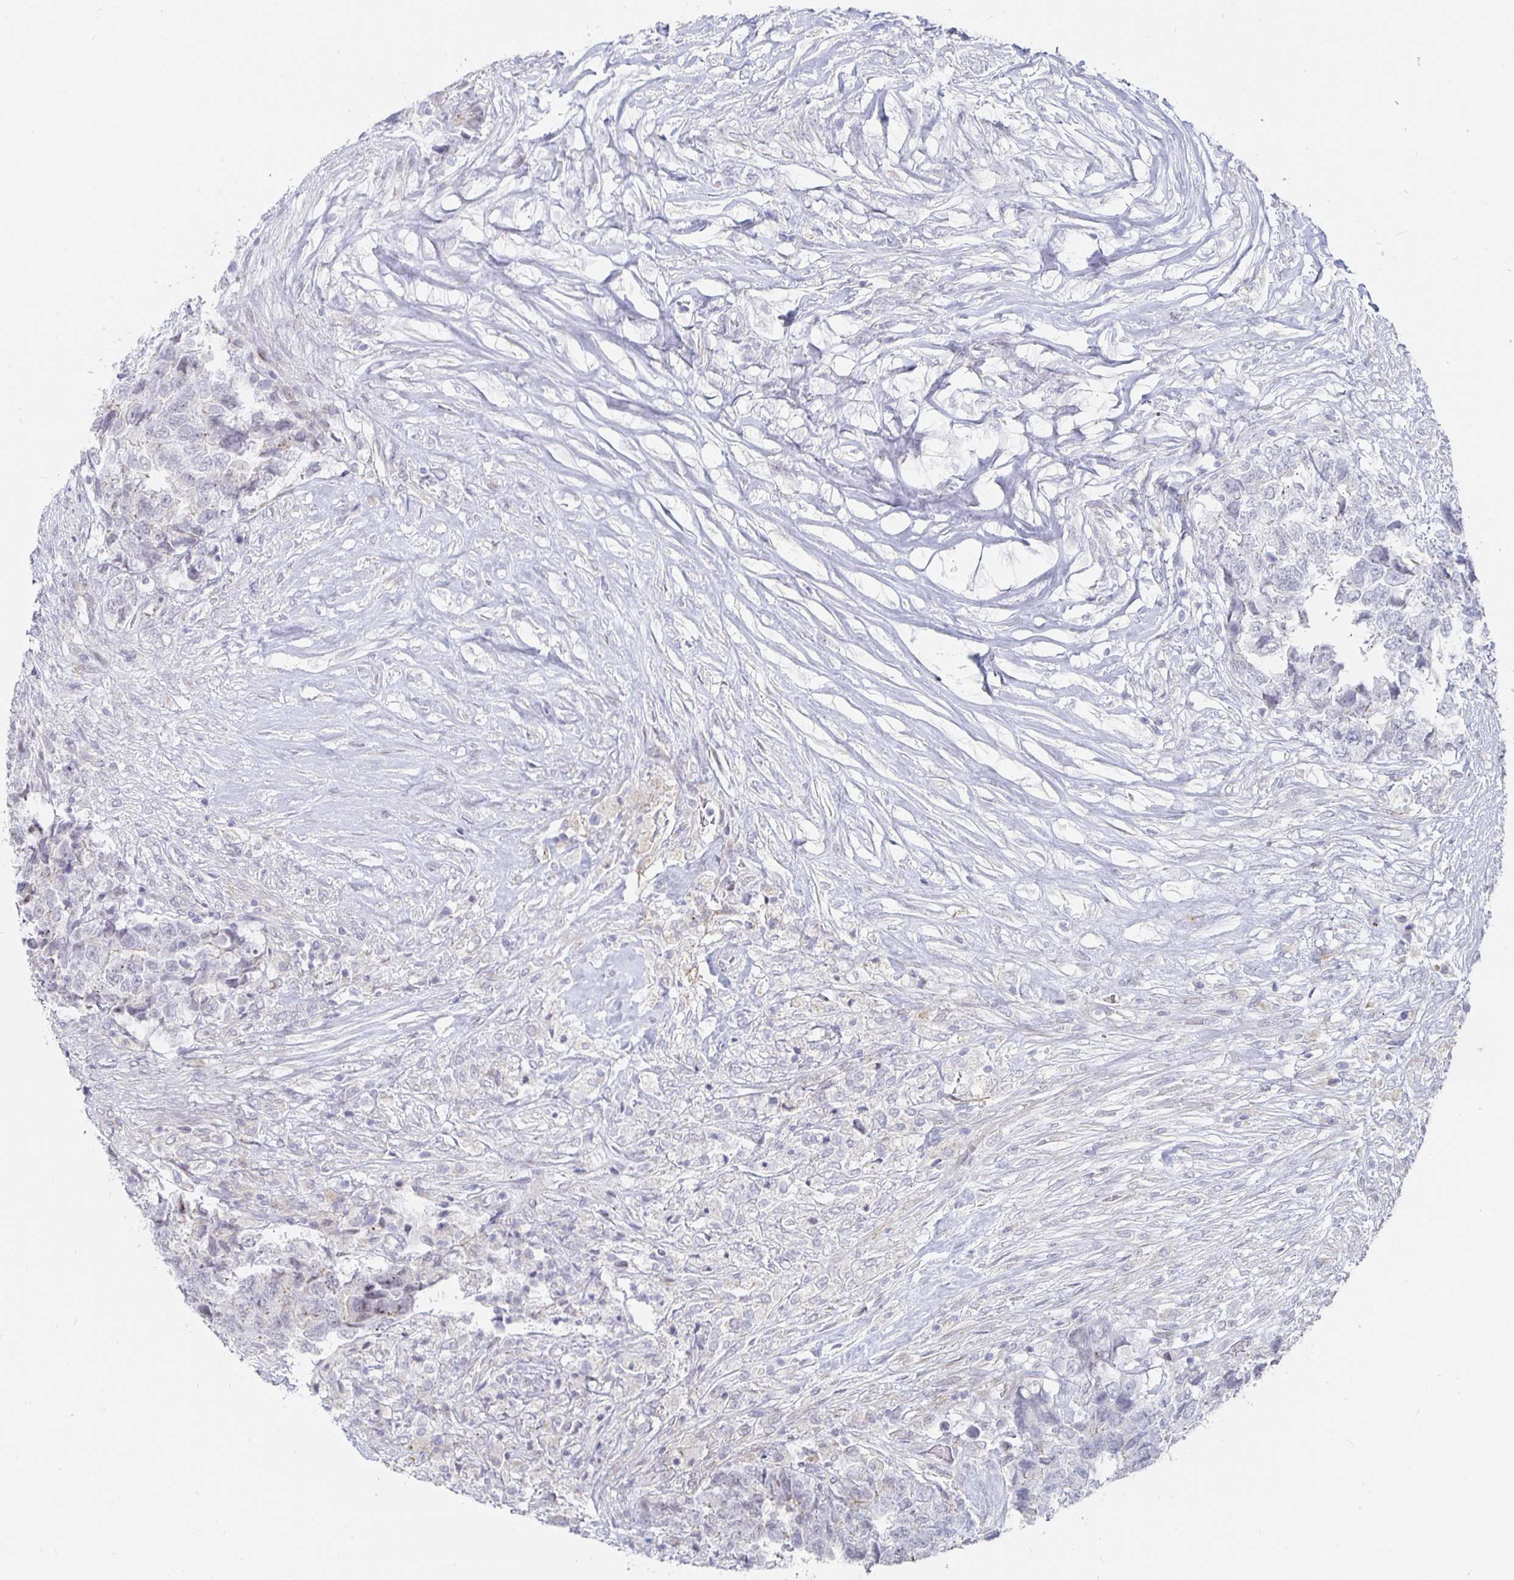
{"staining": {"intensity": "negative", "quantity": "none", "location": "none"}, "tissue": "testis cancer", "cell_type": "Tumor cells", "image_type": "cancer", "snomed": [{"axis": "morphology", "description": "Carcinoma, Embryonal, NOS"}, {"axis": "topography", "description": "Testis"}], "caption": "This is an immunohistochemistry (IHC) micrograph of testis cancer. There is no positivity in tumor cells.", "gene": "S100G", "patient": {"sex": "male", "age": 24}}